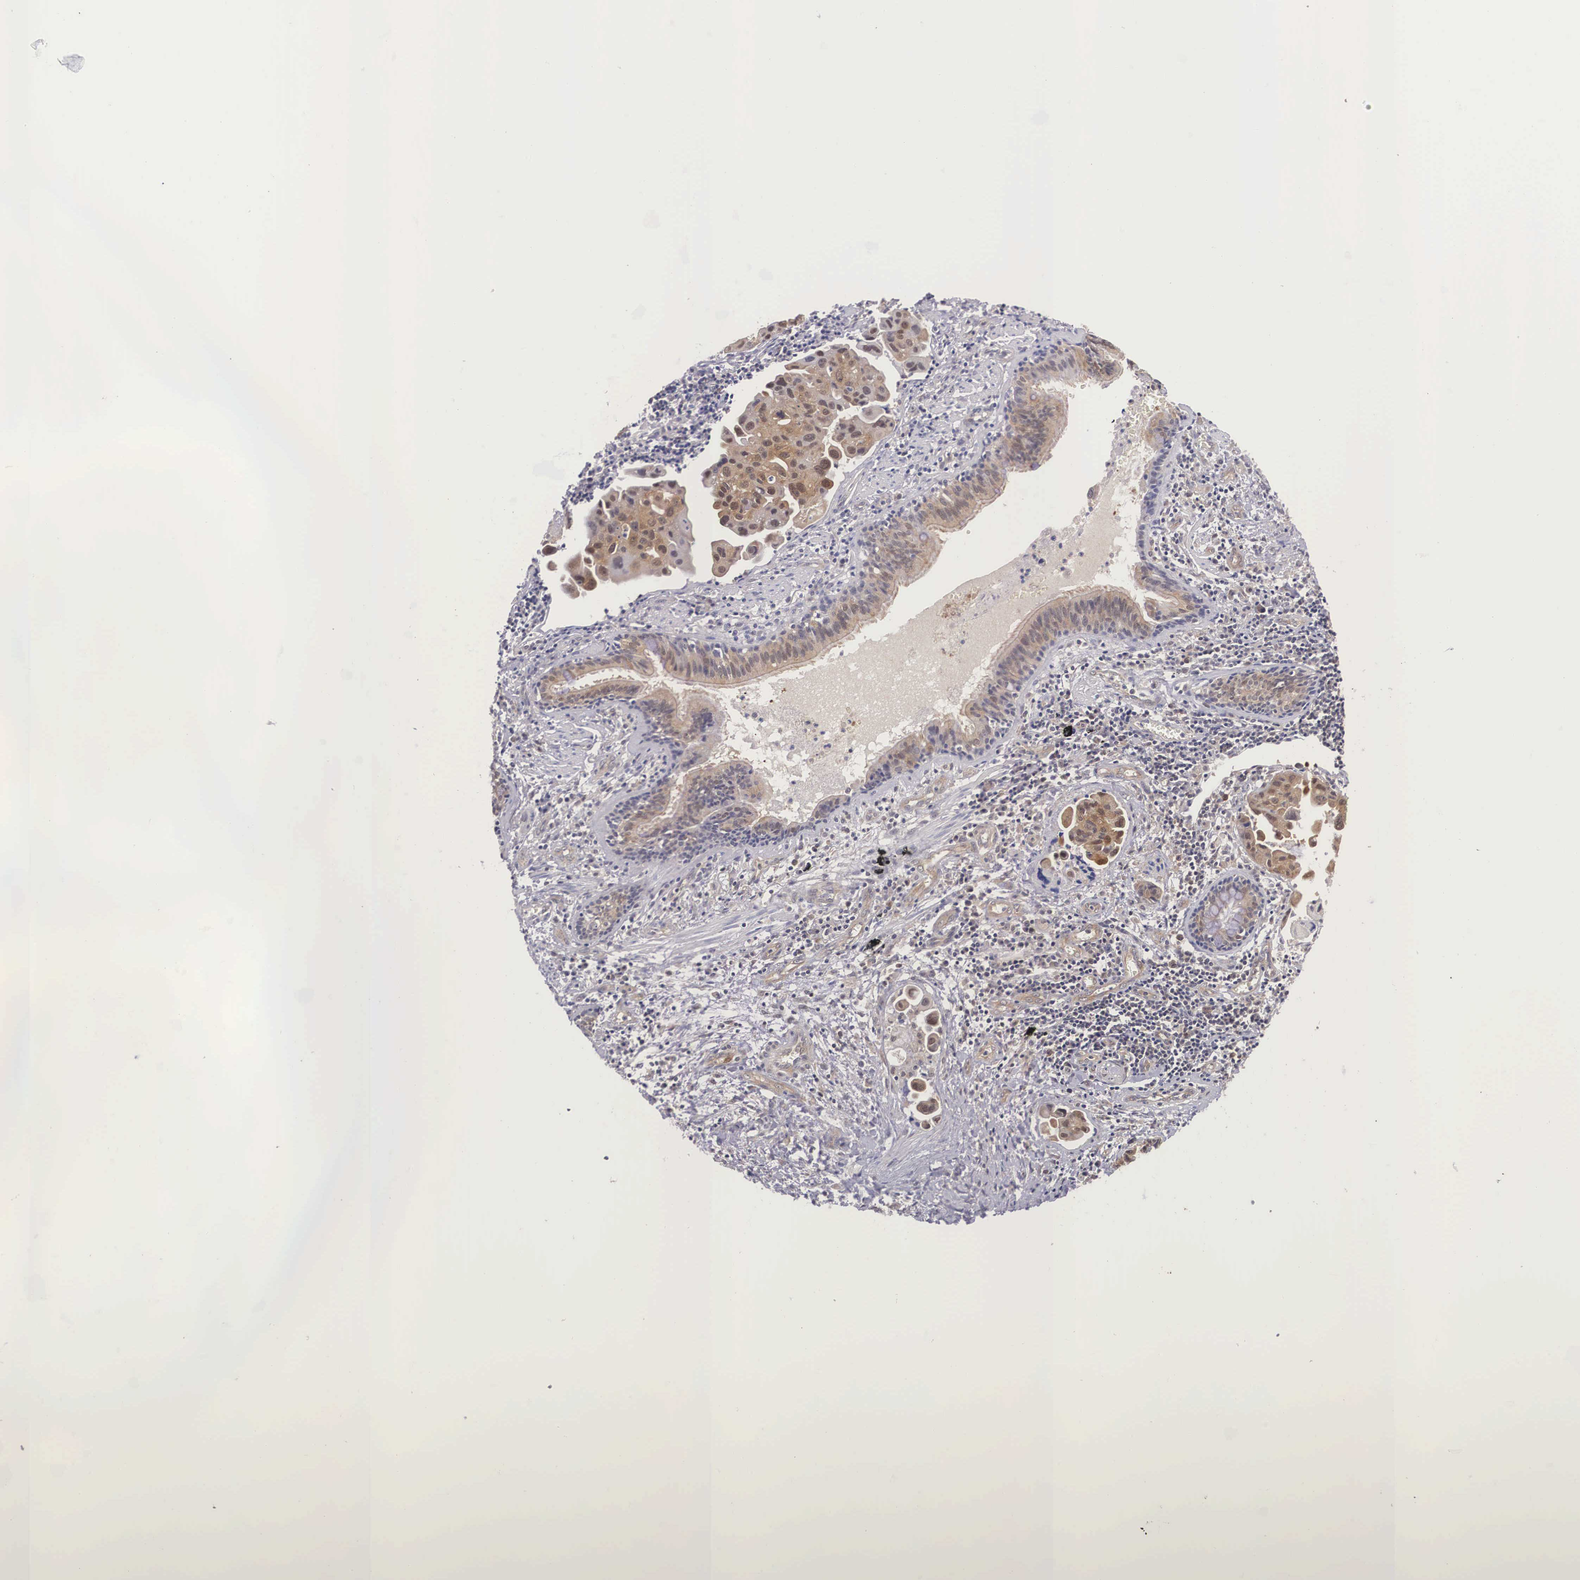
{"staining": {"intensity": "moderate", "quantity": ">75%", "location": "cytoplasmic/membranous"}, "tissue": "lung cancer", "cell_type": "Tumor cells", "image_type": "cancer", "snomed": [{"axis": "morphology", "description": "Adenocarcinoma, NOS"}, {"axis": "topography", "description": "Lung"}], "caption": "Immunohistochemistry (IHC) of lung cancer demonstrates medium levels of moderate cytoplasmic/membranous staining in about >75% of tumor cells. The staining is performed using DAB (3,3'-diaminobenzidine) brown chromogen to label protein expression. The nuclei are counter-stained blue using hematoxylin.", "gene": "IGBP1", "patient": {"sex": "male", "age": 64}}